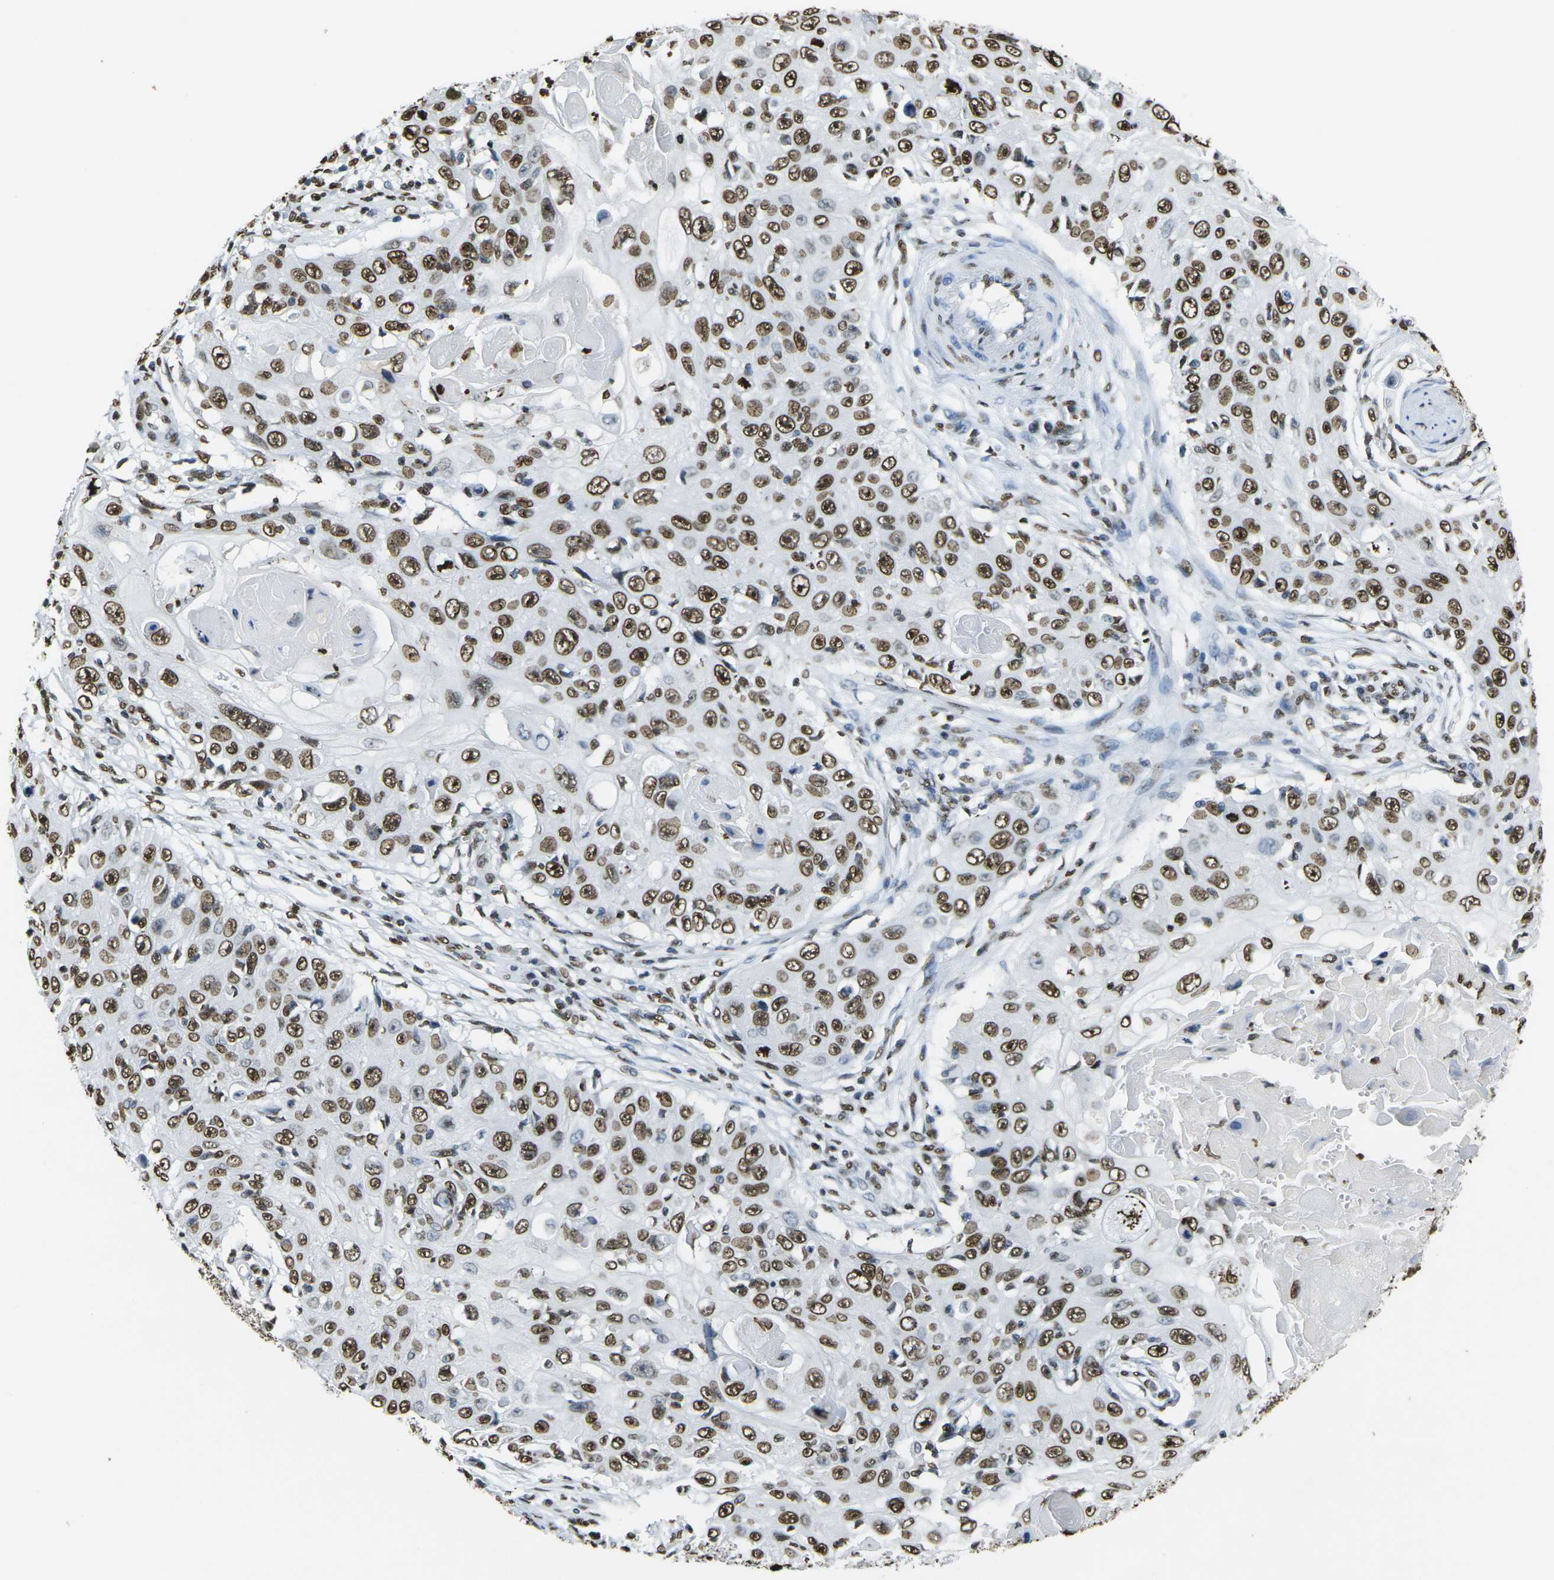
{"staining": {"intensity": "strong", "quantity": ">75%", "location": "nuclear"}, "tissue": "skin cancer", "cell_type": "Tumor cells", "image_type": "cancer", "snomed": [{"axis": "morphology", "description": "Squamous cell carcinoma, NOS"}, {"axis": "topography", "description": "Skin"}], "caption": "This micrograph shows IHC staining of human skin cancer (squamous cell carcinoma), with high strong nuclear positivity in approximately >75% of tumor cells.", "gene": "DRAXIN", "patient": {"sex": "male", "age": 86}}